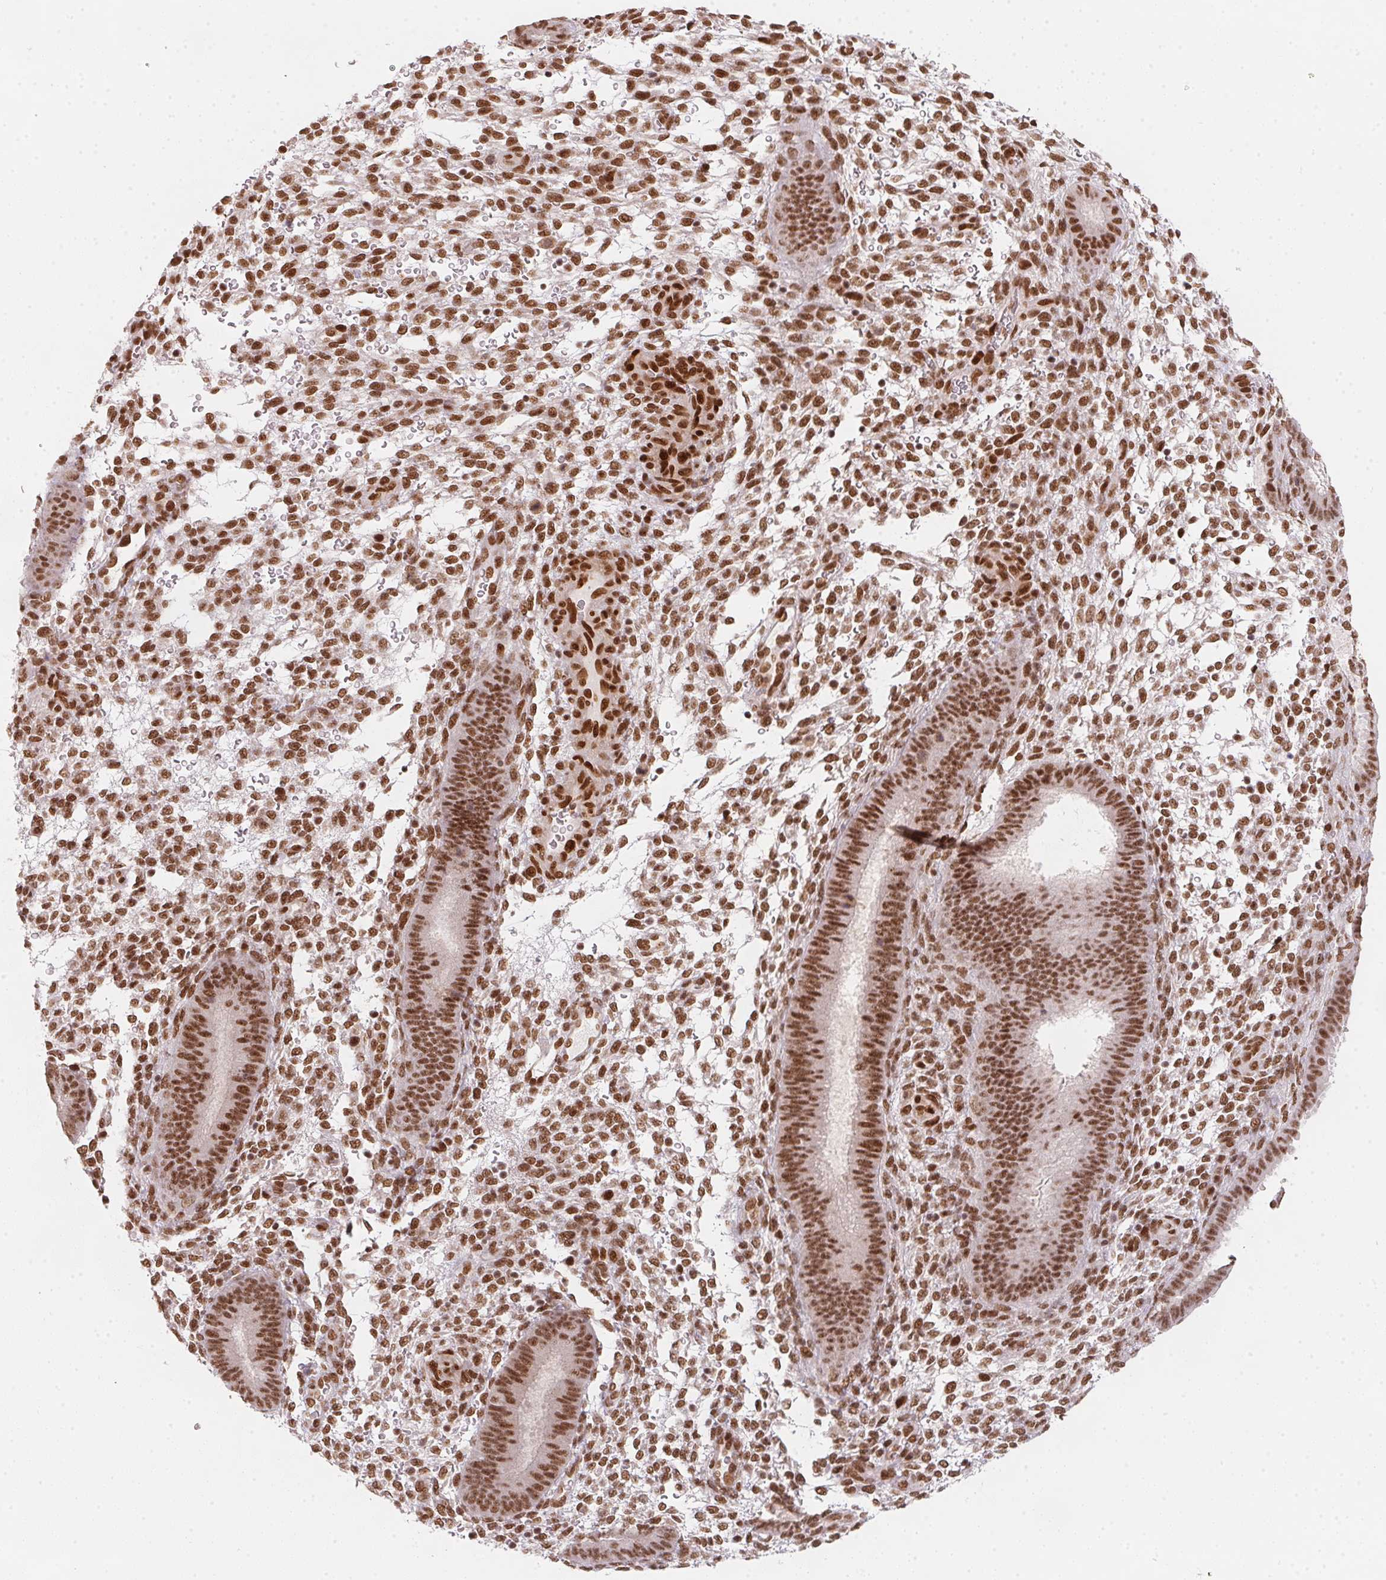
{"staining": {"intensity": "strong", "quantity": ">75%", "location": "nuclear"}, "tissue": "endometrium", "cell_type": "Cells in endometrial stroma", "image_type": "normal", "snomed": [{"axis": "morphology", "description": "Normal tissue, NOS"}, {"axis": "topography", "description": "Endometrium"}], "caption": "DAB (3,3'-diaminobenzidine) immunohistochemical staining of unremarkable endometrium demonstrates strong nuclear protein positivity in approximately >75% of cells in endometrial stroma.", "gene": "SAP30BP", "patient": {"sex": "female", "age": 39}}